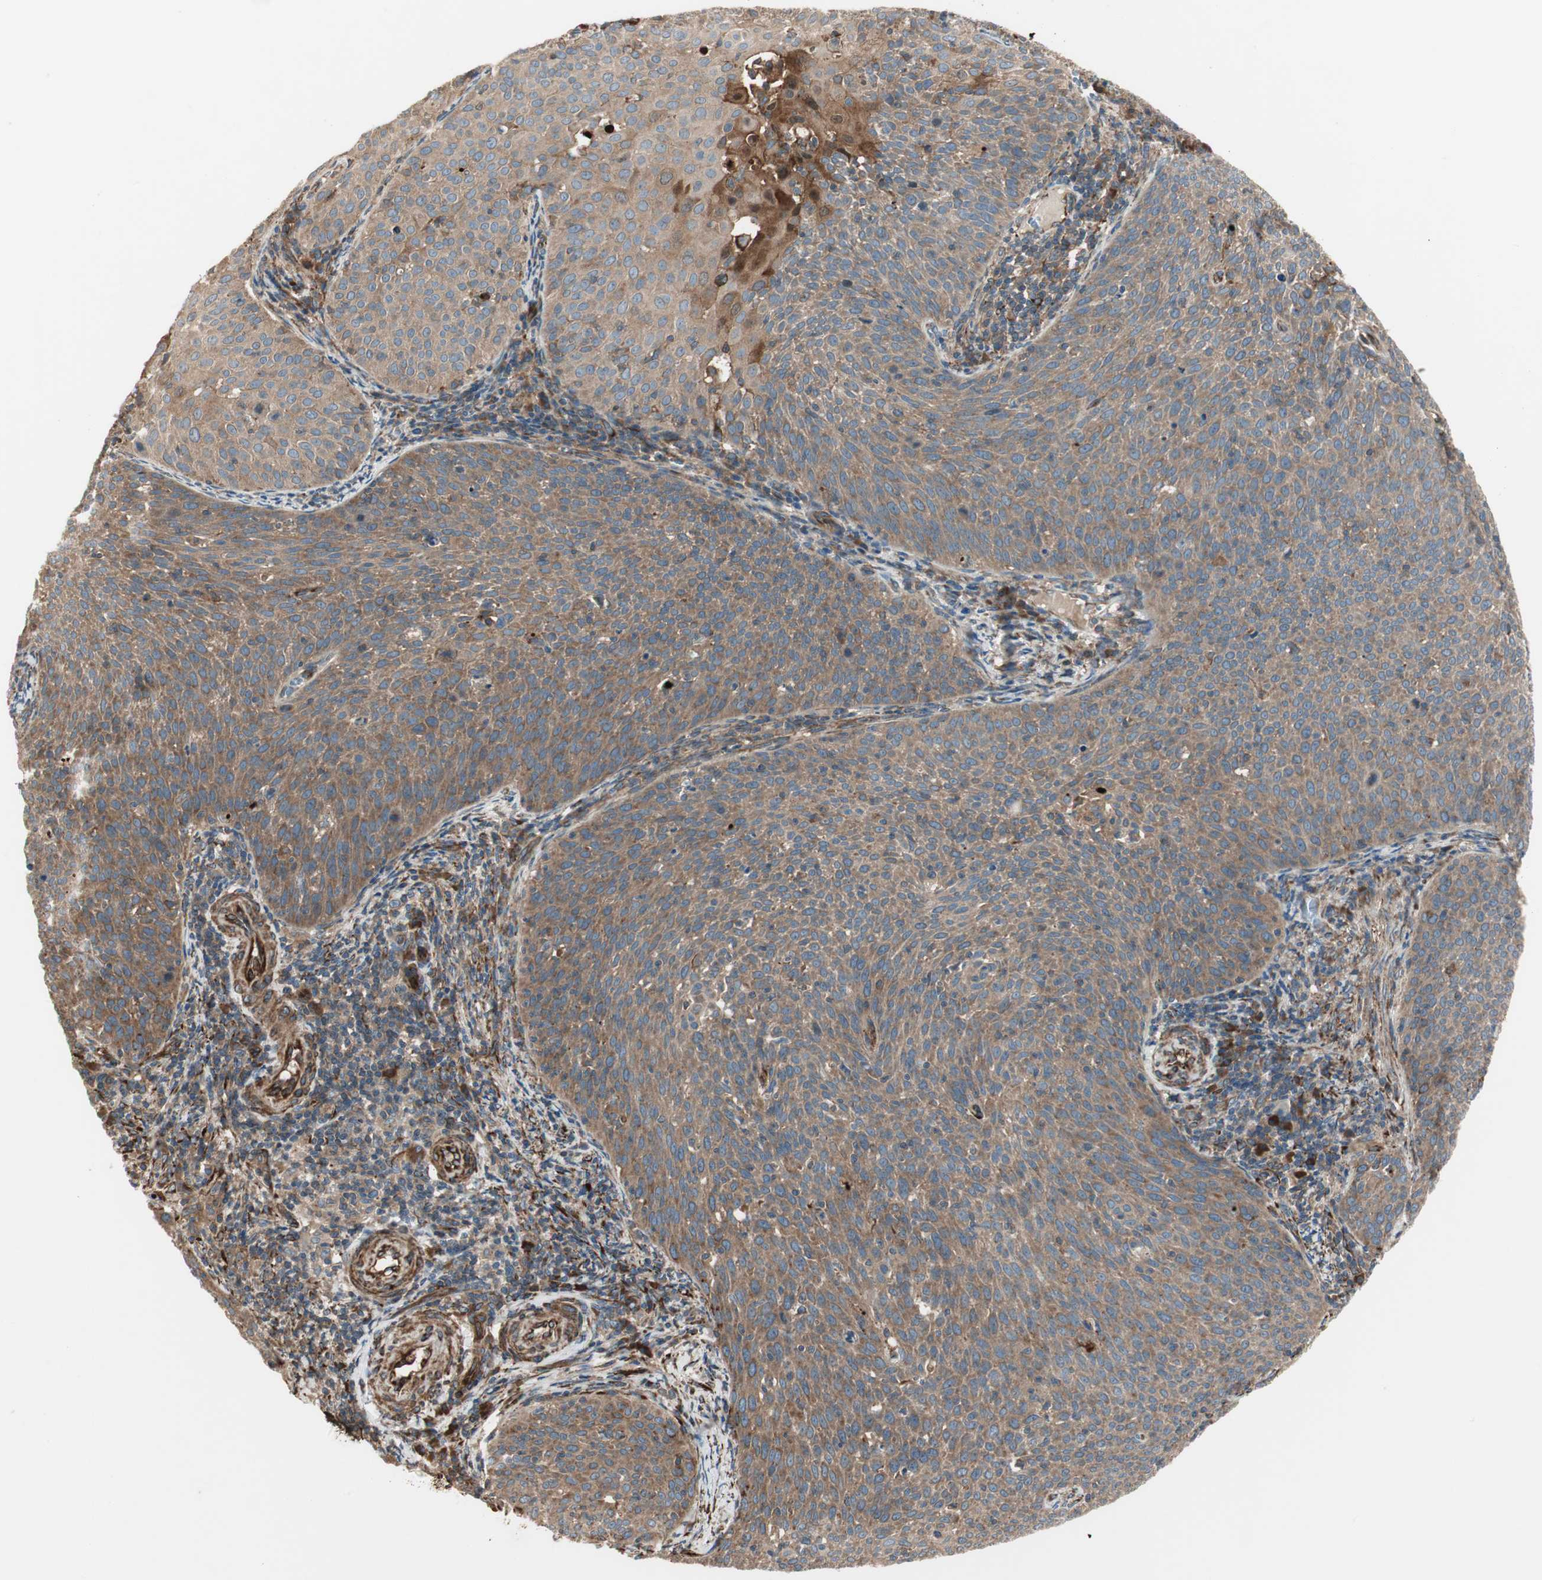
{"staining": {"intensity": "moderate", "quantity": ">75%", "location": "cytoplasmic/membranous"}, "tissue": "cervical cancer", "cell_type": "Tumor cells", "image_type": "cancer", "snomed": [{"axis": "morphology", "description": "Squamous cell carcinoma, NOS"}, {"axis": "topography", "description": "Cervix"}], "caption": "The micrograph displays a brown stain indicating the presence of a protein in the cytoplasmic/membranous of tumor cells in cervical cancer (squamous cell carcinoma).", "gene": "PRKG1", "patient": {"sex": "female", "age": 38}}